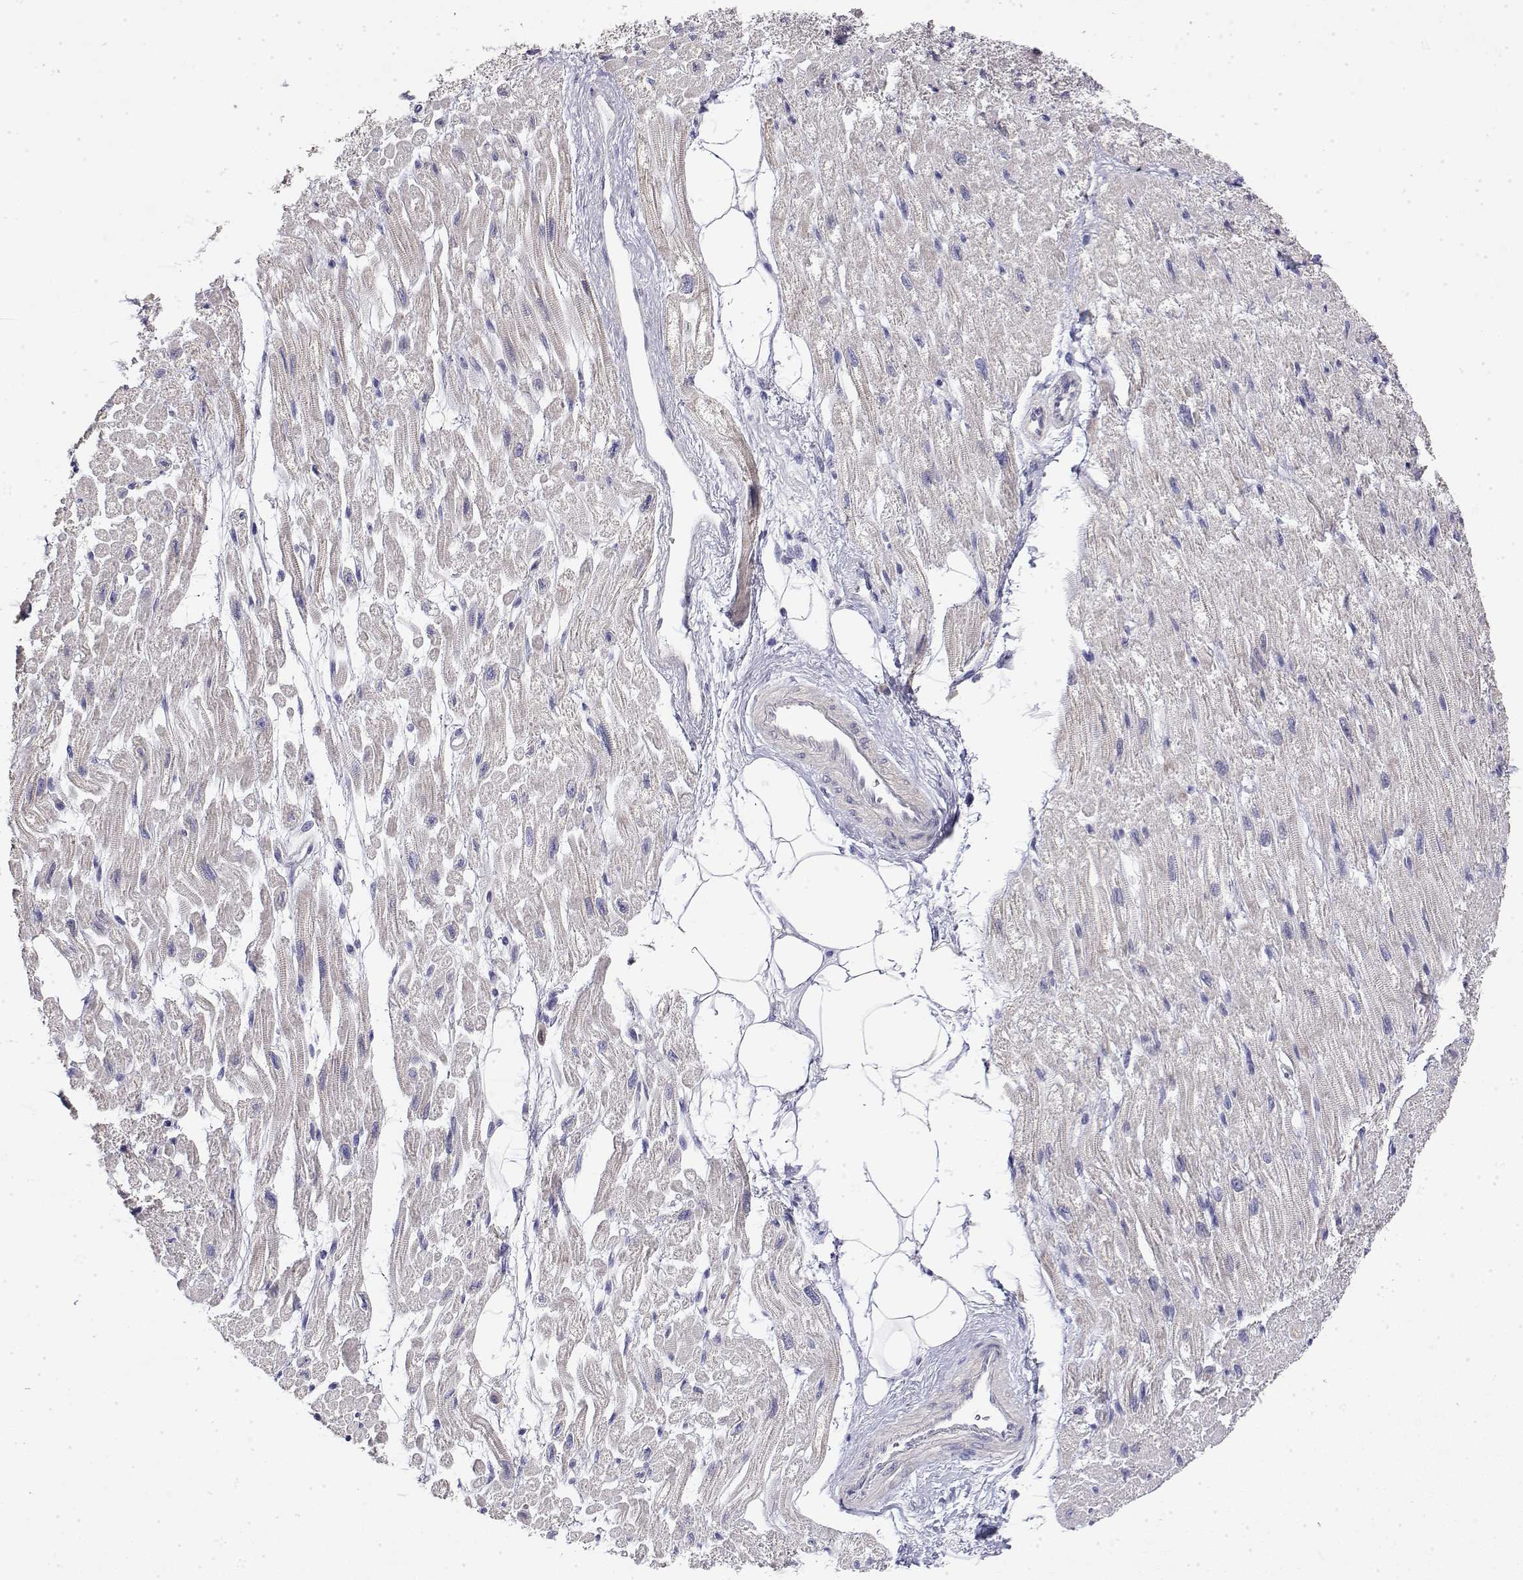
{"staining": {"intensity": "negative", "quantity": "none", "location": "none"}, "tissue": "heart muscle", "cell_type": "Cardiomyocytes", "image_type": "normal", "snomed": [{"axis": "morphology", "description": "Normal tissue, NOS"}, {"axis": "topography", "description": "Heart"}], "caption": "This photomicrograph is of normal heart muscle stained with IHC to label a protein in brown with the nuclei are counter-stained blue. There is no positivity in cardiomyocytes.", "gene": "LY6D", "patient": {"sex": "female", "age": 62}}